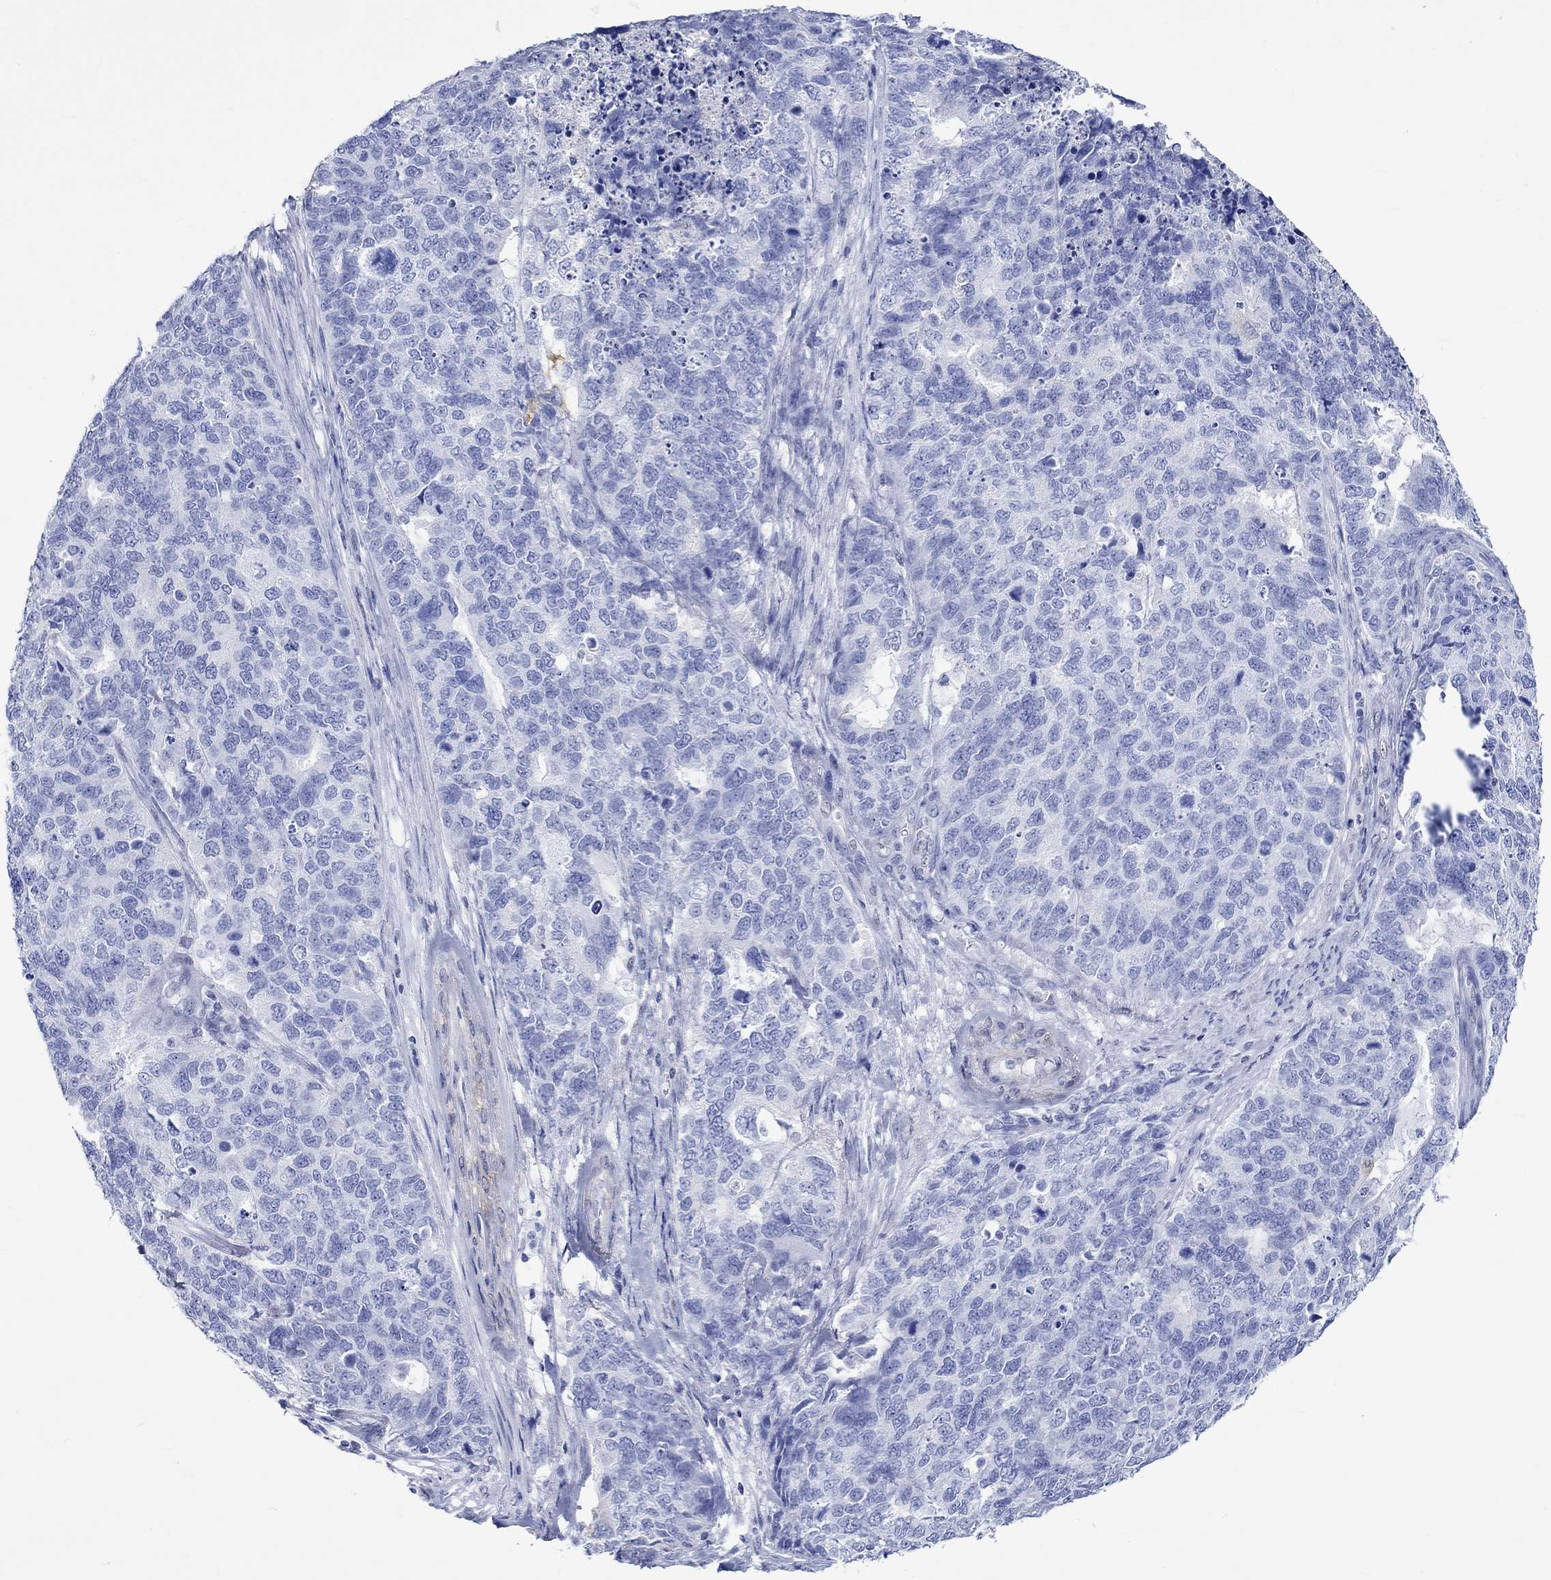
{"staining": {"intensity": "negative", "quantity": "none", "location": "none"}, "tissue": "cervical cancer", "cell_type": "Tumor cells", "image_type": "cancer", "snomed": [{"axis": "morphology", "description": "Squamous cell carcinoma, NOS"}, {"axis": "topography", "description": "Cervix"}], "caption": "Tumor cells are negative for brown protein staining in cervical cancer (squamous cell carcinoma).", "gene": "CRYAB", "patient": {"sex": "female", "age": 63}}